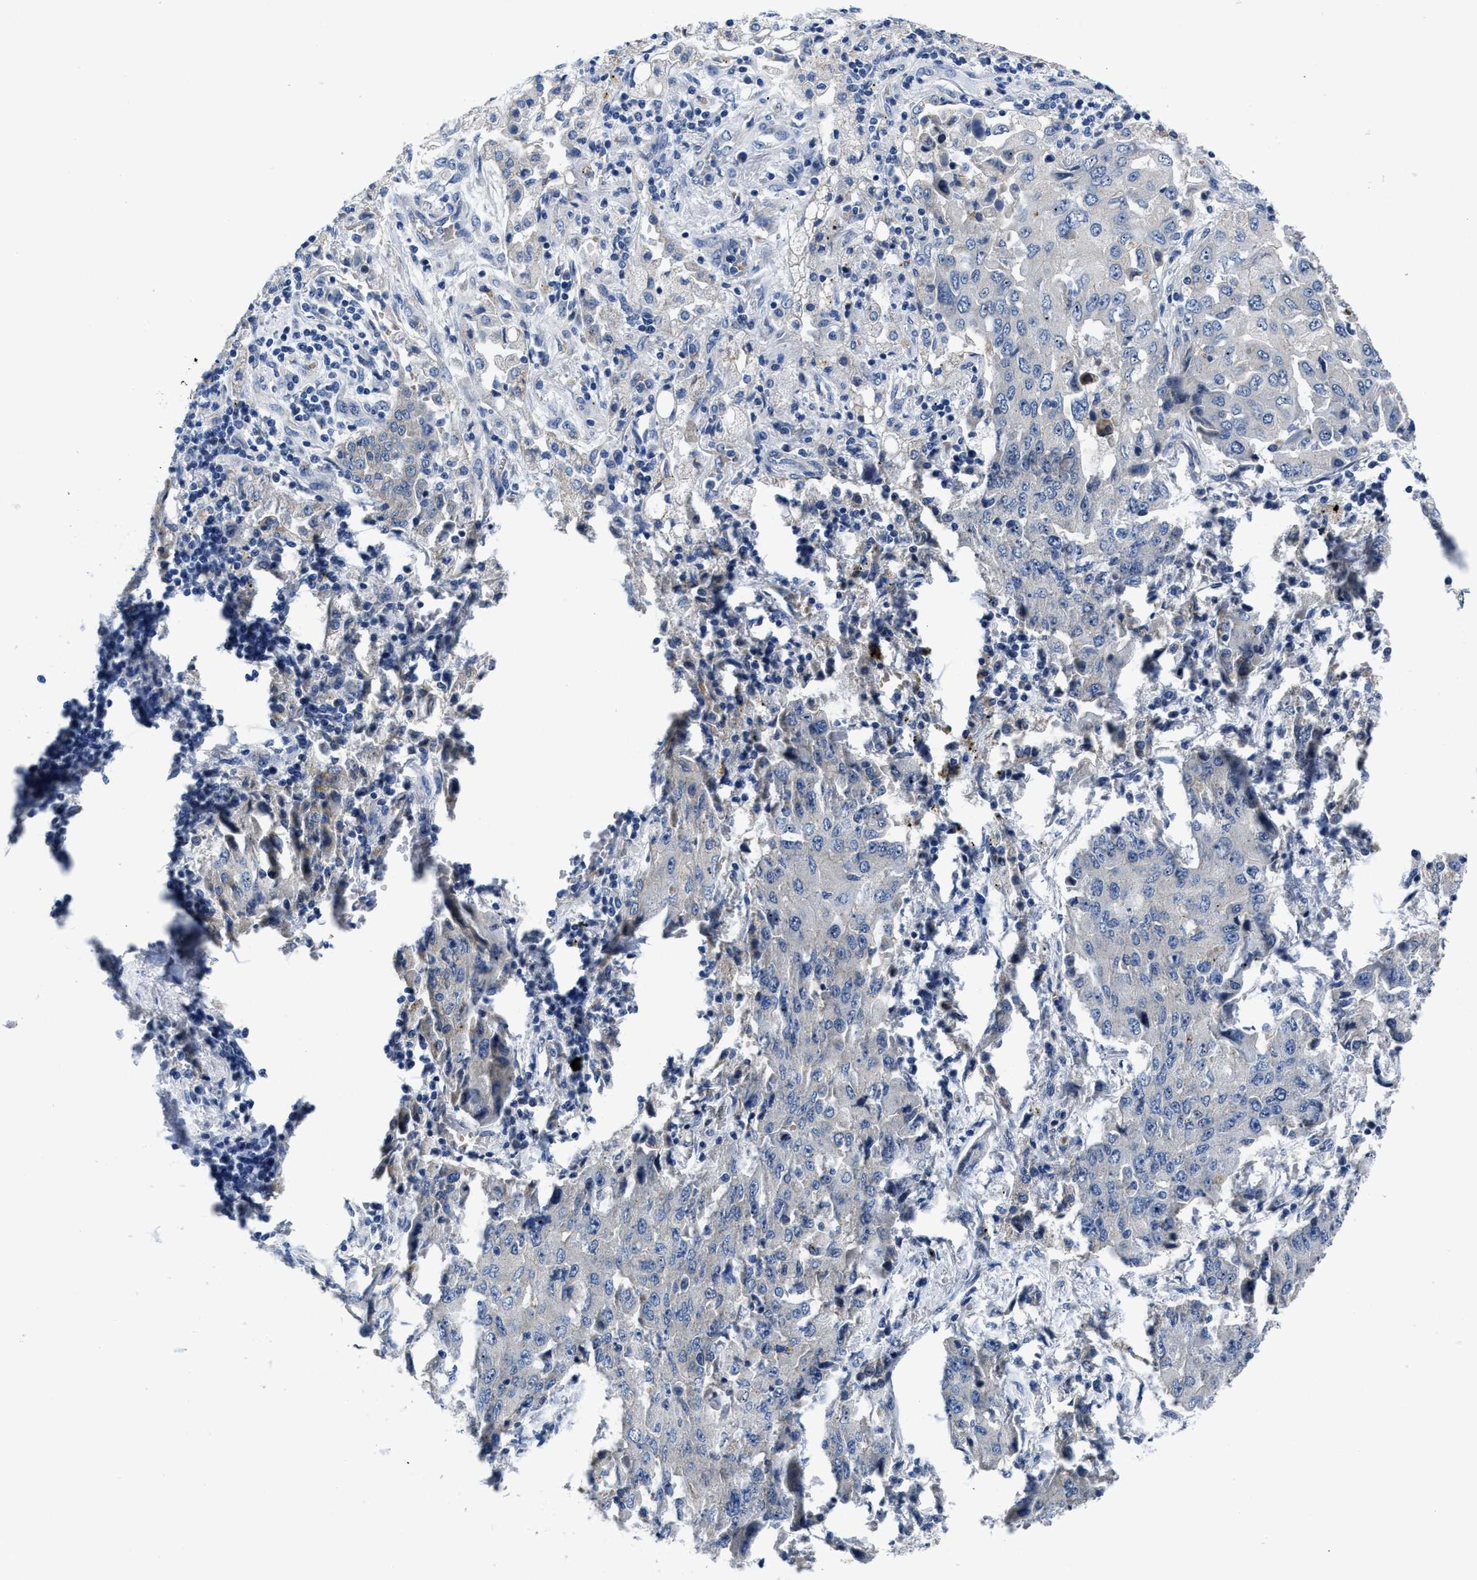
{"staining": {"intensity": "negative", "quantity": "none", "location": "none"}, "tissue": "lung cancer", "cell_type": "Tumor cells", "image_type": "cancer", "snomed": [{"axis": "morphology", "description": "Adenocarcinoma, NOS"}, {"axis": "topography", "description": "Lung"}], "caption": "The IHC image has no significant staining in tumor cells of adenocarcinoma (lung) tissue.", "gene": "GHITM", "patient": {"sex": "female", "age": 65}}